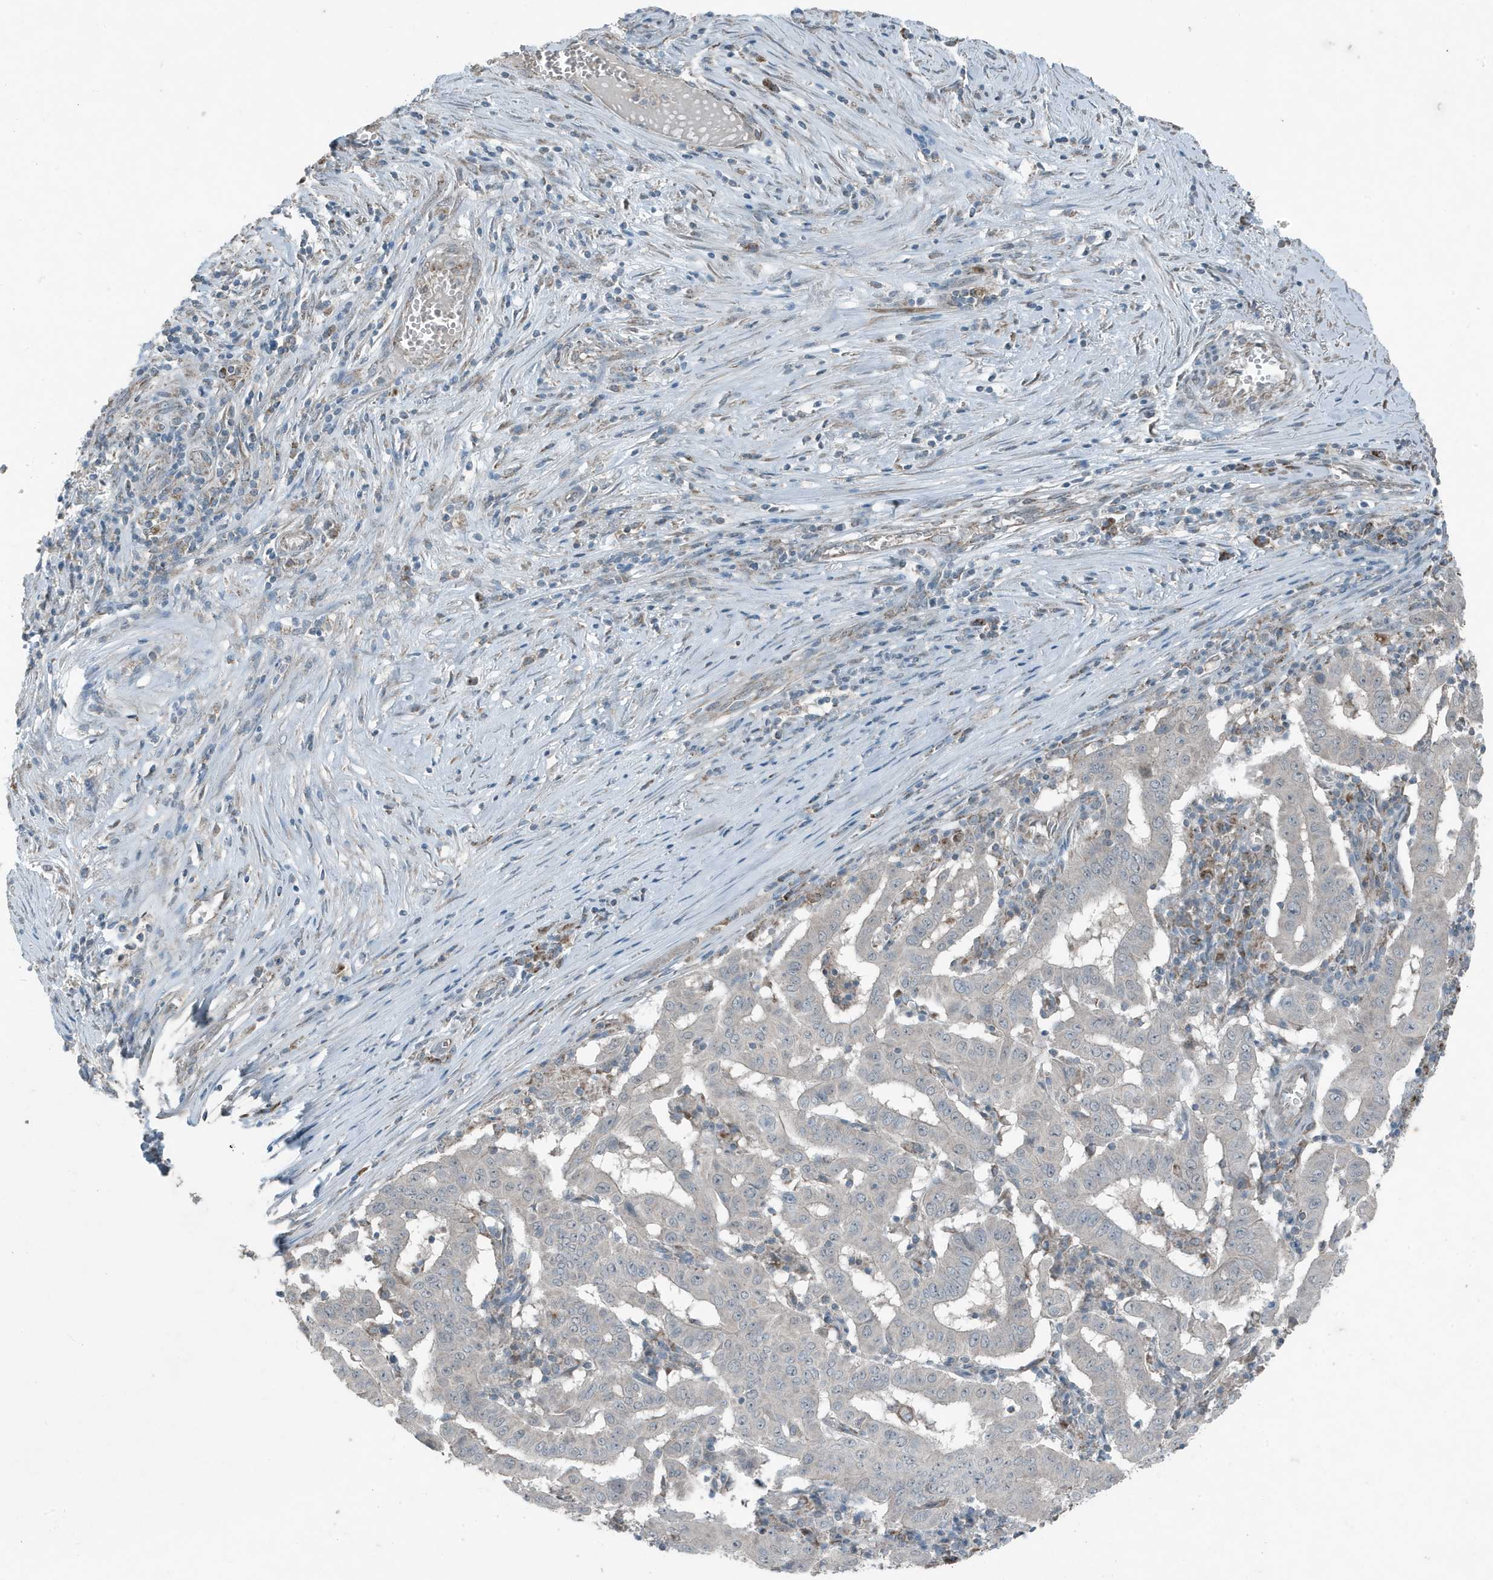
{"staining": {"intensity": "negative", "quantity": "none", "location": "none"}, "tissue": "pancreatic cancer", "cell_type": "Tumor cells", "image_type": "cancer", "snomed": [{"axis": "morphology", "description": "Adenocarcinoma, NOS"}, {"axis": "topography", "description": "Pancreas"}], "caption": "Adenocarcinoma (pancreatic) stained for a protein using IHC exhibits no positivity tumor cells.", "gene": "MT-CYB", "patient": {"sex": "male", "age": 63}}